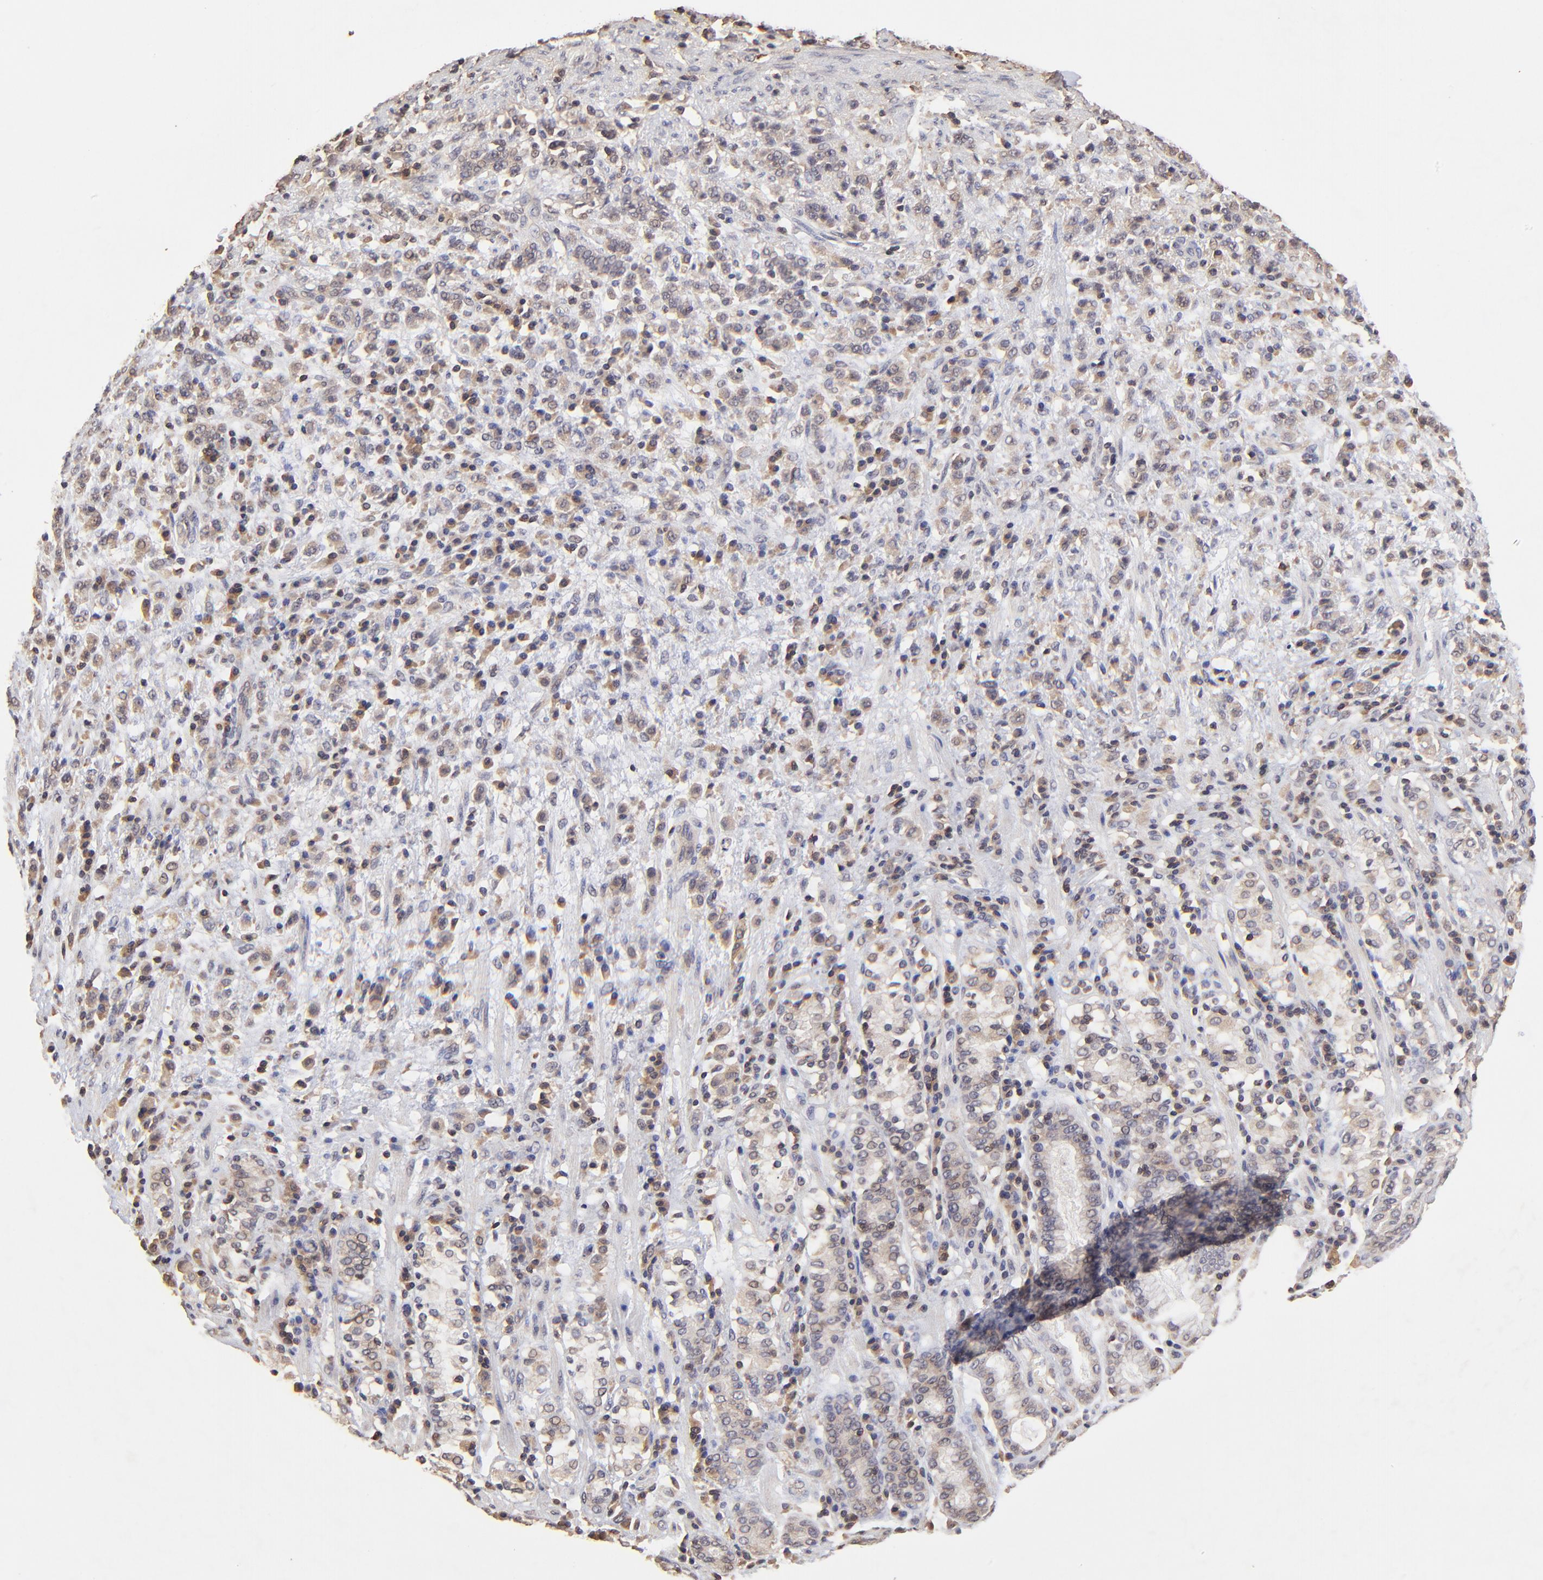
{"staining": {"intensity": "moderate", "quantity": ">75%", "location": "cytoplasmic/membranous"}, "tissue": "stomach cancer", "cell_type": "Tumor cells", "image_type": "cancer", "snomed": [{"axis": "morphology", "description": "Adenocarcinoma, NOS"}, {"axis": "topography", "description": "Stomach, lower"}], "caption": "Adenocarcinoma (stomach) stained for a protein displays moderate cytoplasmic/membranous positivity in tumor cells. (Stains: DAB in brown, nuclei in blue, Microscopy: brightfield microscopy at high magnification).", "gene": "STON2", "patient": {"sex": "male", "age": 88}}